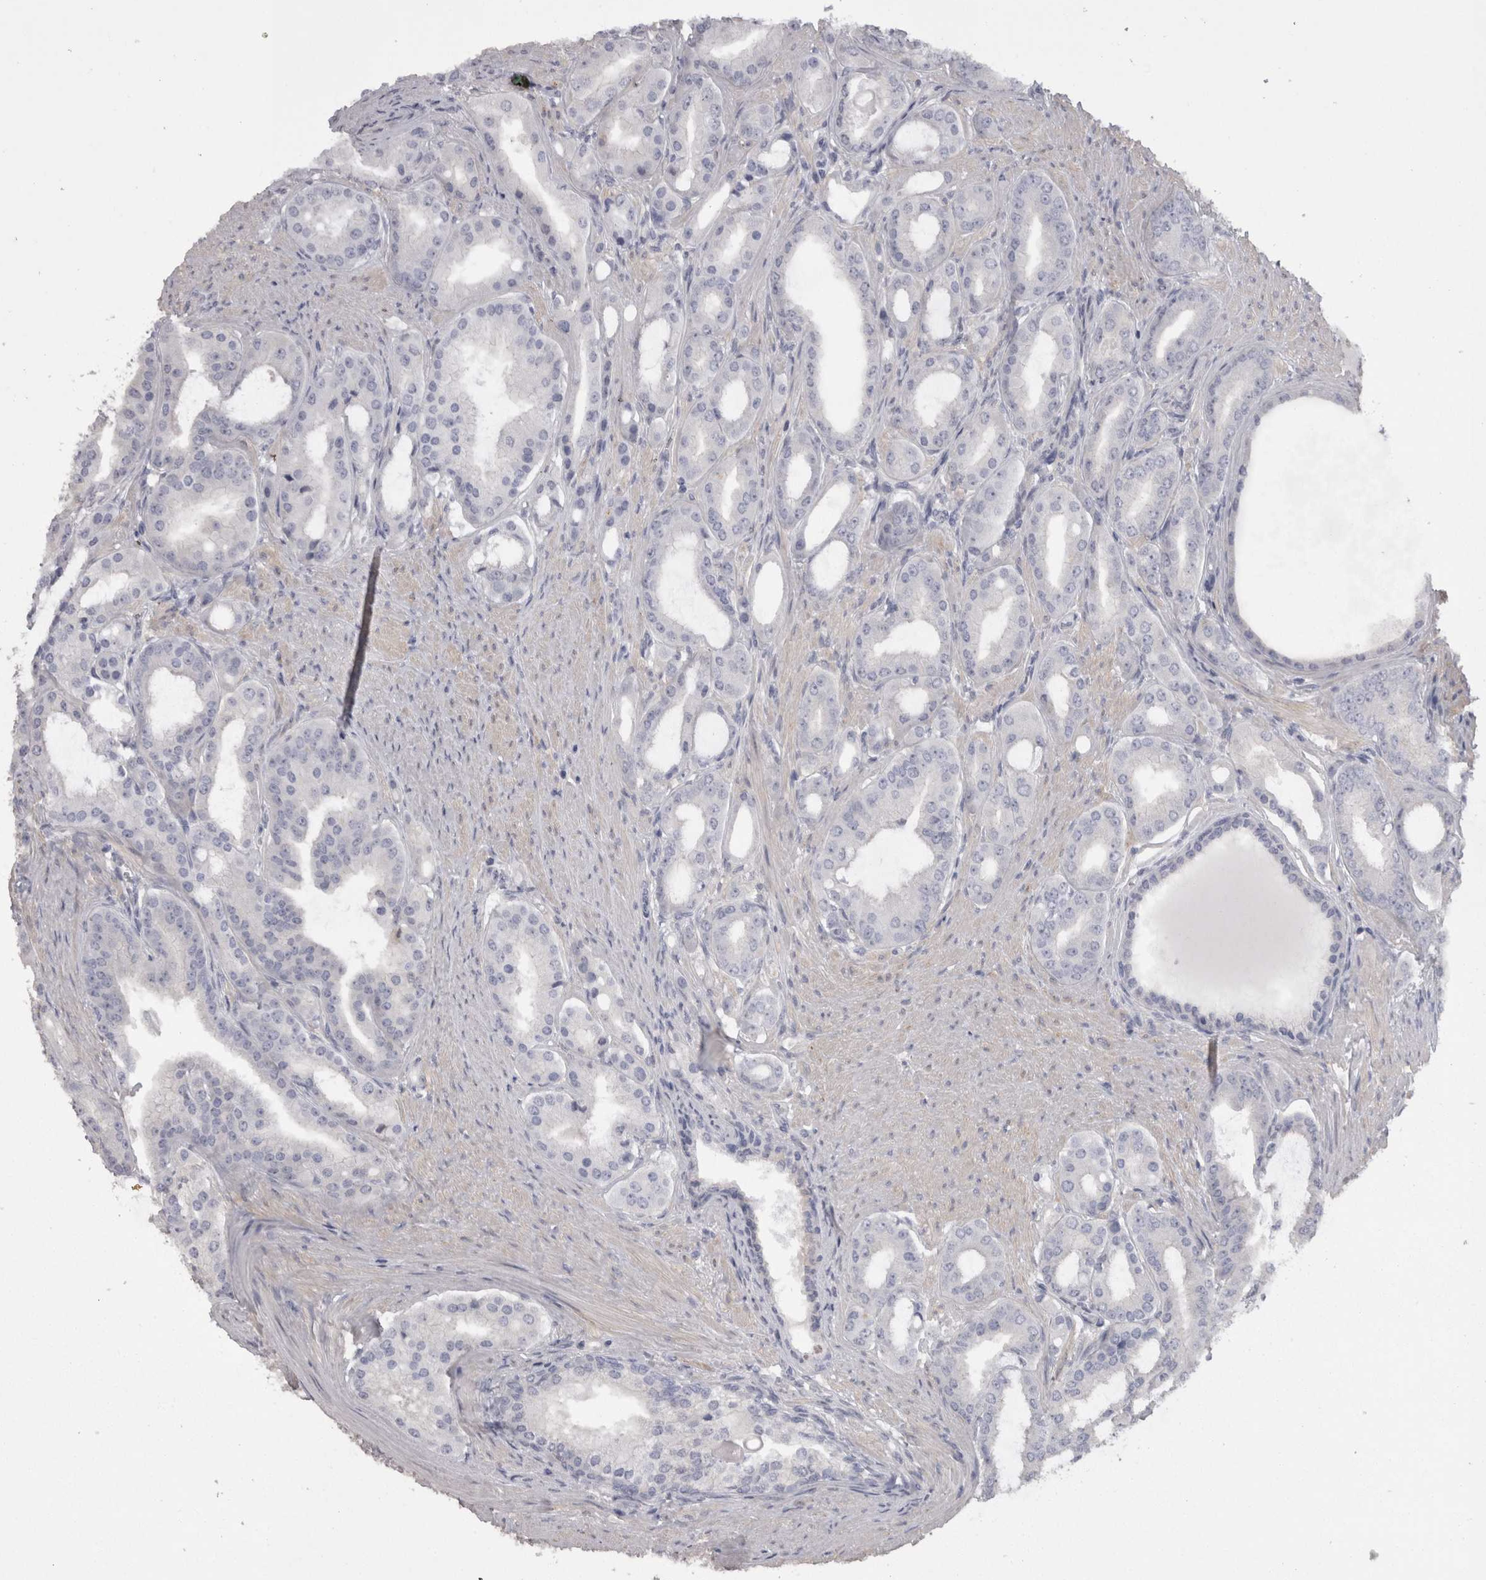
{"staining": {"intensity": "negative", "quantity": "none", "location": "none"}, "tissue": "prostate cancer", "cell_type": "Tumor cells", "image_type": "cancer", "snomed": [{"axis": "morphology", "description": "Adenocarcinoma, High grade"}, {"axis": "topography", "description": "Prostate"}], "caption": "A histopathology image of adenocarcinoma (high-grade) (prostate) stained for a protein exhibits no brown staining in tumor cells. (Brightfield microscopy of DAB (3,3'-diaminobenzidine) immunohistochemistry at high magnification).", "gene": "CAMK2D", "patient": {"sex": "male", "age": 60}}